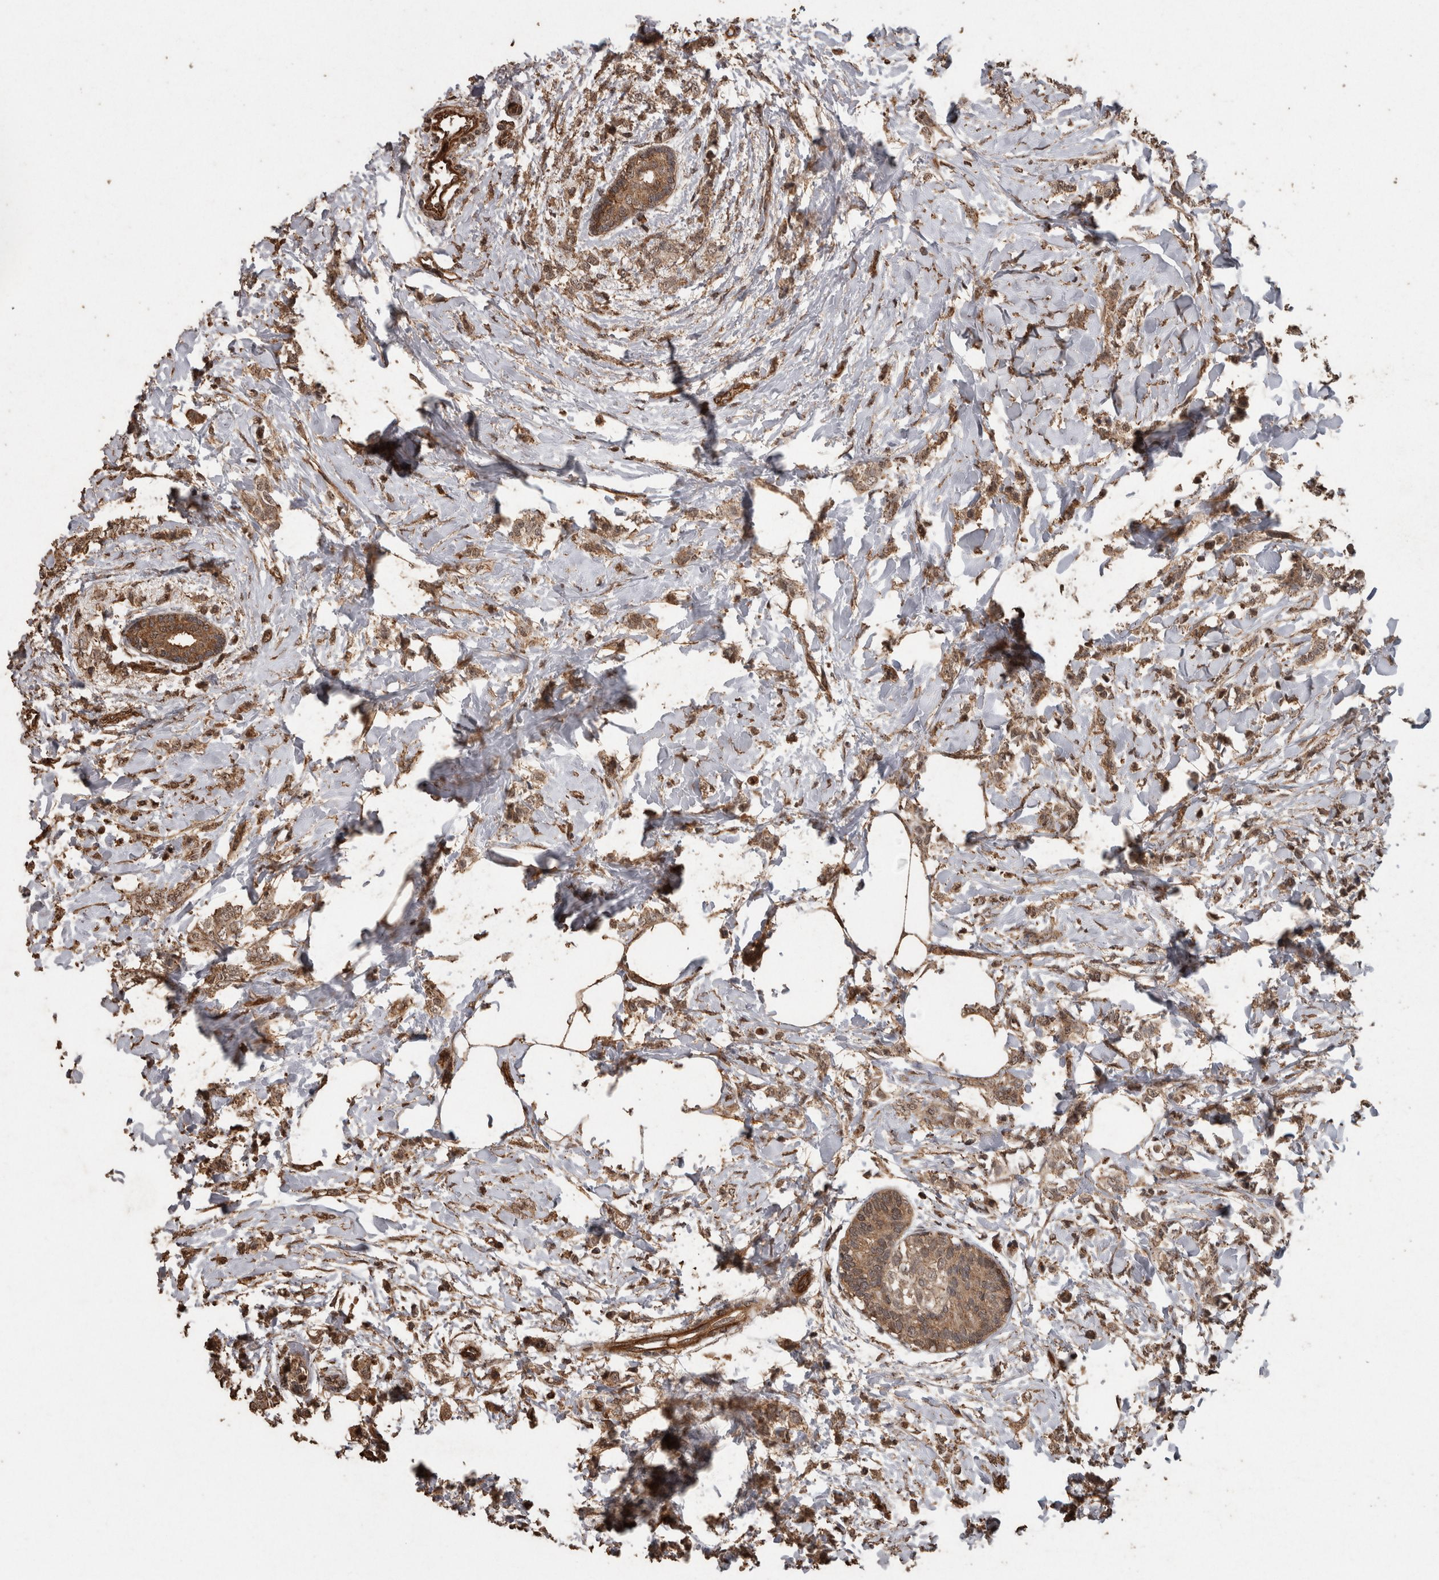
{"staining": {"intensity": "moderate", "quantity": ">75%", "location": "cytoplasmic/membranous"}, "tissue": "breast cancer", "cell_type": "Tumor cells", "image_type": "cancer", "snomed": [{"axis": "morphology", "description": "Lobular carcinoma, in situ"}, {"axis": "morphology", "description": "Lobular carcinoma"}, {"axis": "topography", "description": "Breast"}], "caption": "Immunohistochemistry (IHC) (DAB (3,3'-diaminobenzidine)) staining of breast cancer exhibits moderate cytoplasmic/membranous protein expression in about >75% of tumor cells.", "gene": "PINK1", "patient": {"sex": "female", "age": 41}}